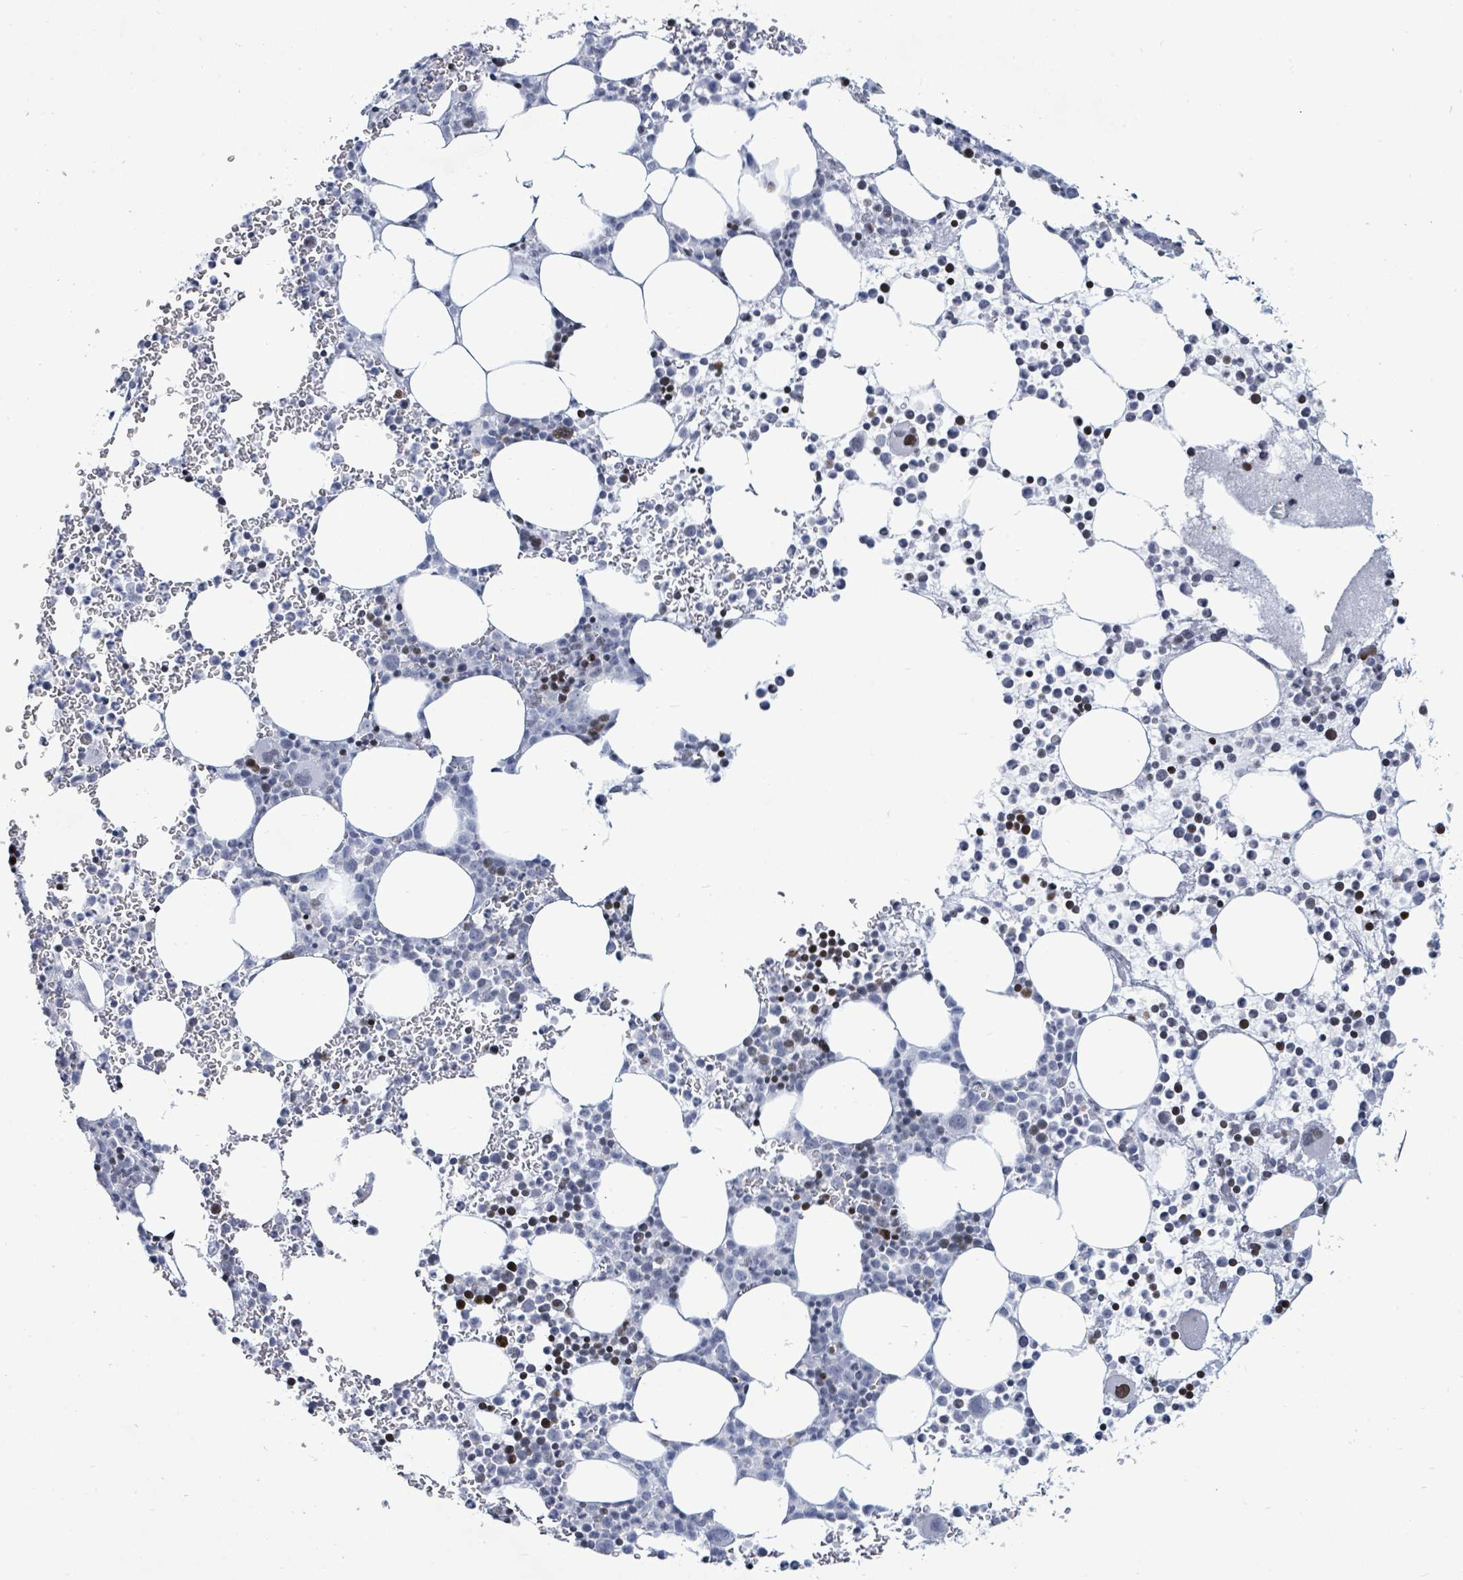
{"staining": {"intensity": "moderate", "quantity": "<25%", "location": "nuclear"}, "tissue": "bone marrow", "cell_type": "Hematopoietic cells", "image_type": "normal", "snomed": [{"axis": "morphology", "description": "Normal tissue, NOS"}, {"axis": "topography", "description": "Bone marrow"}], "caption": "A low amount of moderate nuclear expression is seen in approximately <25% of hematopoietic cells in unremarkable bone marrow.", "gene": "MALL", "patient": {"sex": "female", "age": 78}}